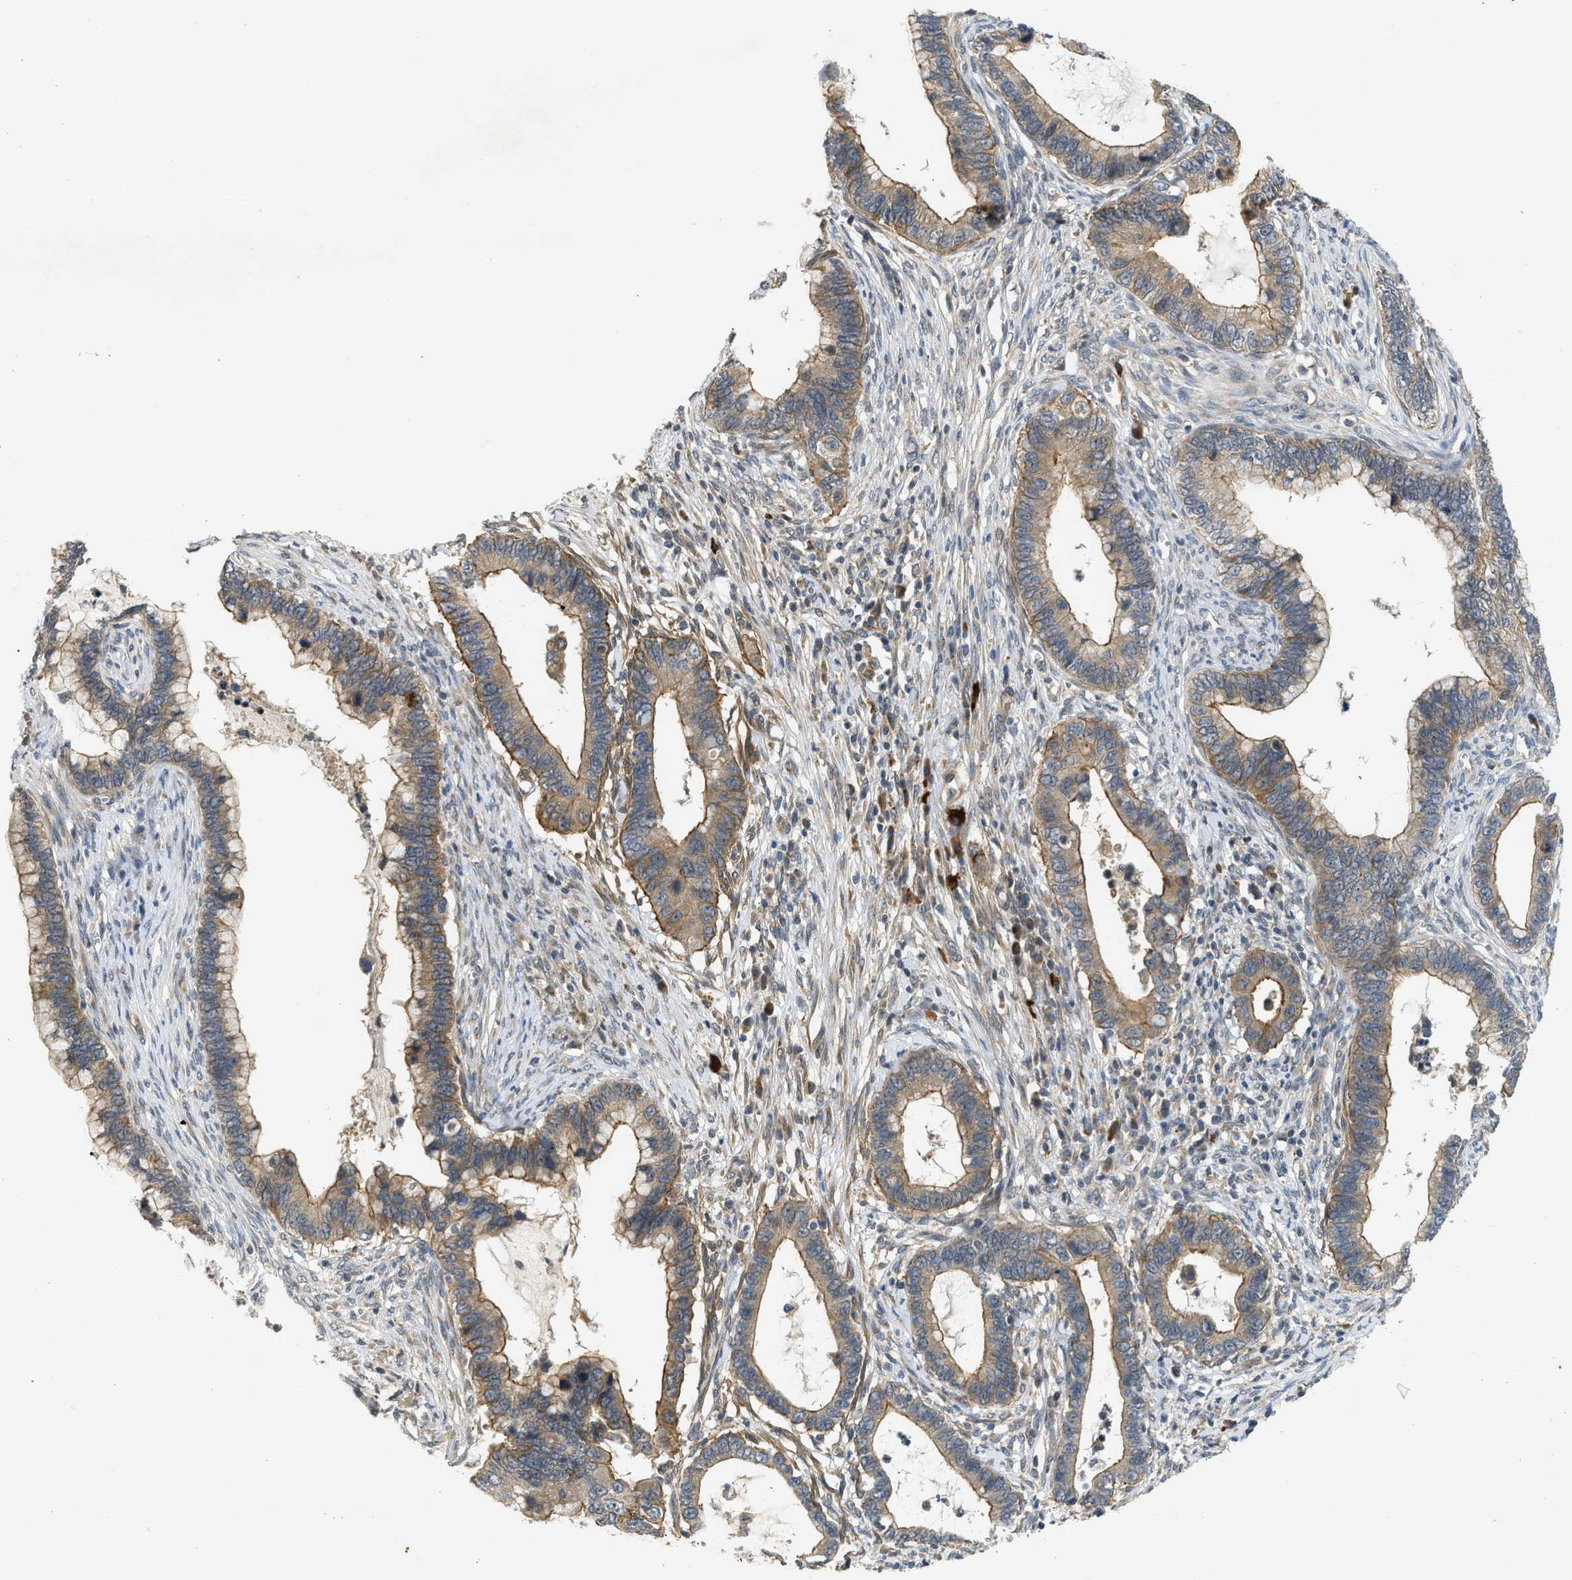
{"staining": {"intensity": "moderate", "quantity": ">75%", "location": "cytoplasmic/membranous"}, "tissue": "cervical cancer", "cell_type": "Tumor cells", "image_type": "cancer", "snomed": [{"axis": "morphology", "description": "Adenocarcinoma, NOS"}, {"axis": "topography", "description": "Cervix"}], "caption": "Tumor cells show medium levels of moderate cytoplasmic/membranous expression in about >75% of cells in cervical cancer (adenocarcinoma). Using DAB (3,3'-diaminobenzidine) (brown) and hematoxylin (blue) stains, captured at high magnification using brightfield microscopy.", "gene": "ADCY8", "patient": {"sex": "female", "age": 44}}